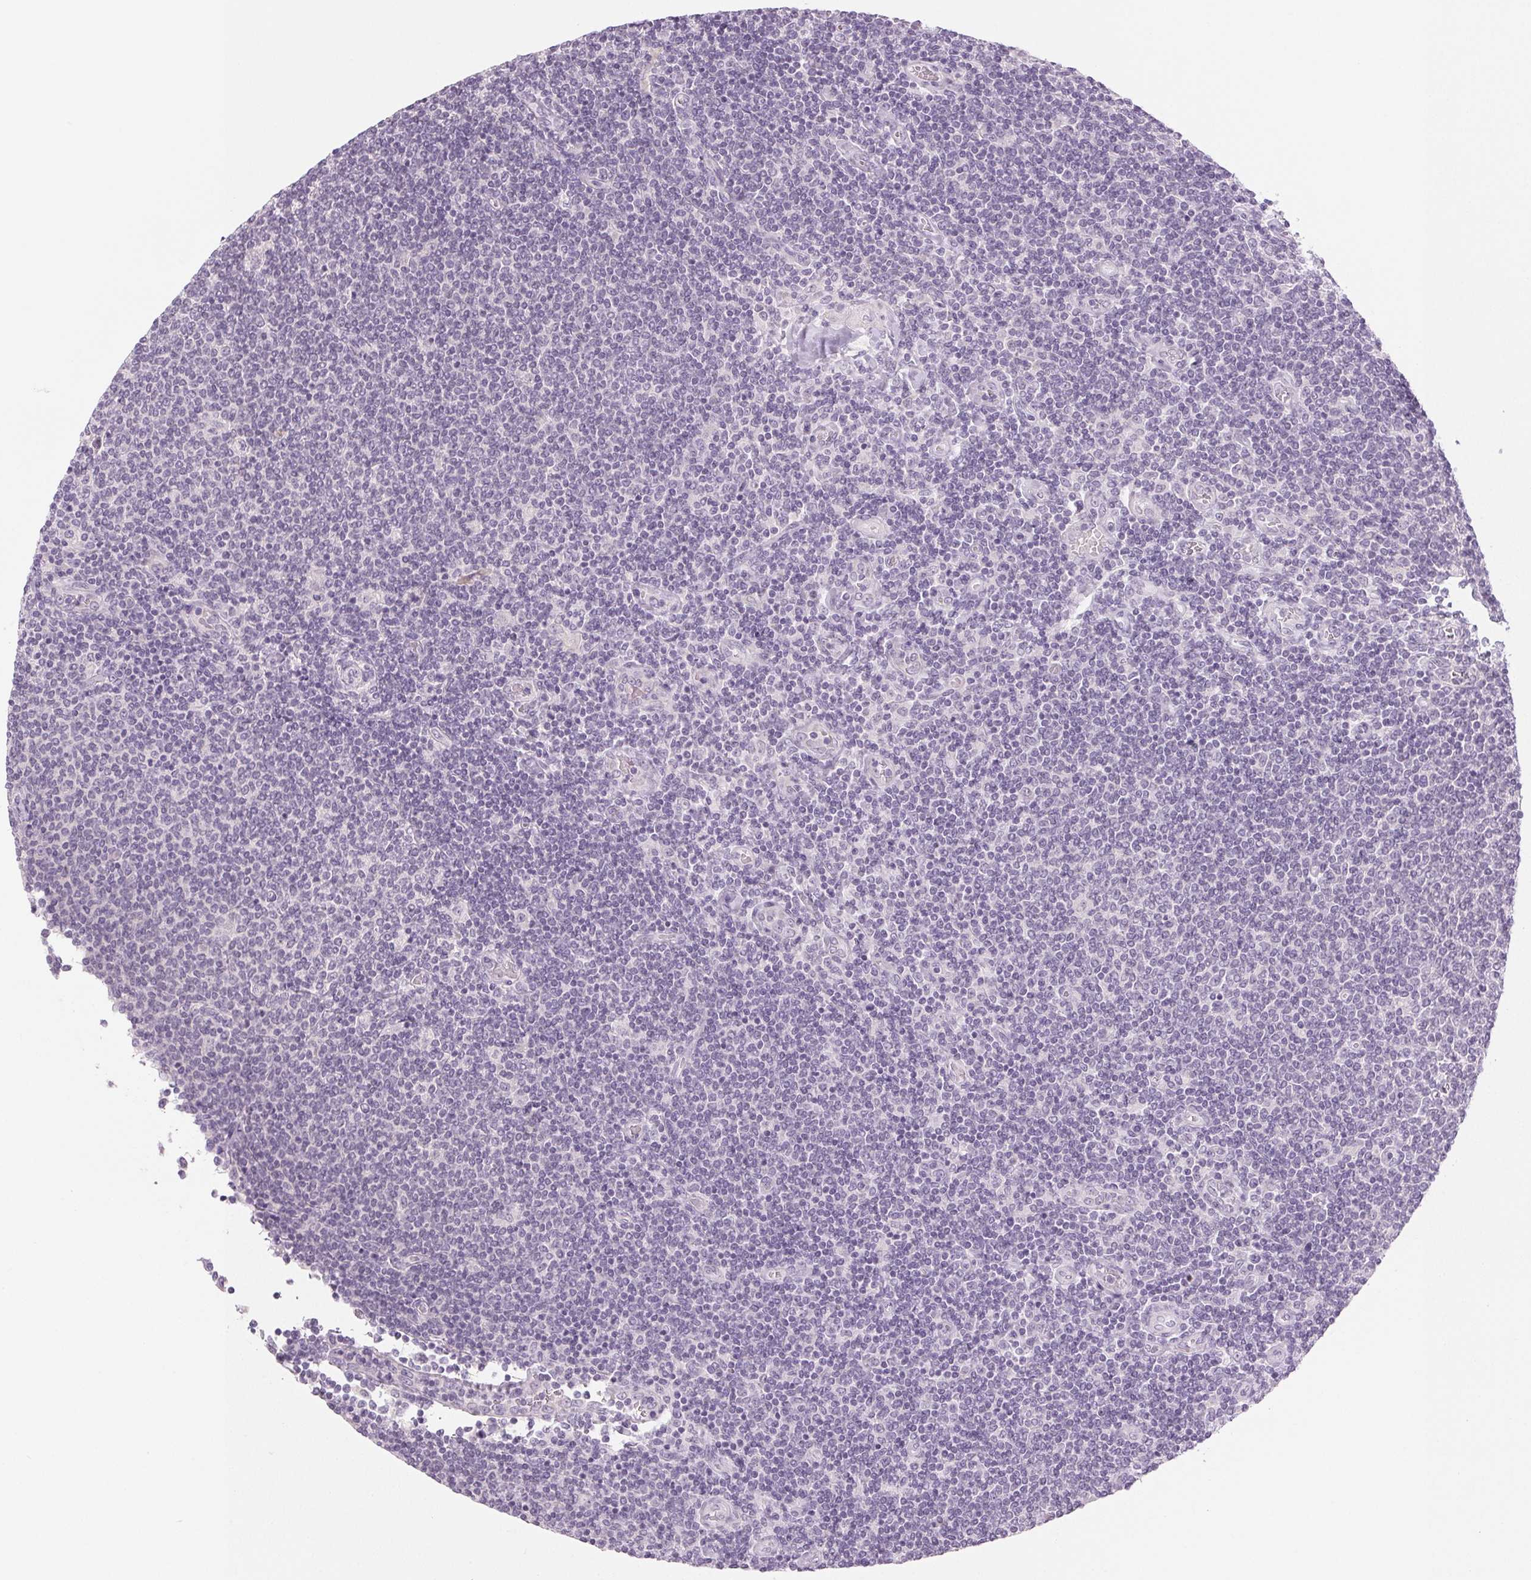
{"staining": {"intensity": "negative", "quantity": "none", "location": "none"}, "tissue": "lymphoma", "cell_type": "Tumor cells", "image_type": "cancer", "snomed": [{"axis": "morphology", "description": "Malignant lymphoma, non-Hodgkin's type, Low grade"}, {"axis": "topography", "description": "Lymph node"}], "caption": "Tumor cells show no significant expression in lymphoma. (DAB immunohistochemistry, high magnification).", "gene": "EHHADH", "patient": {"sex": "male", "age": 52}}